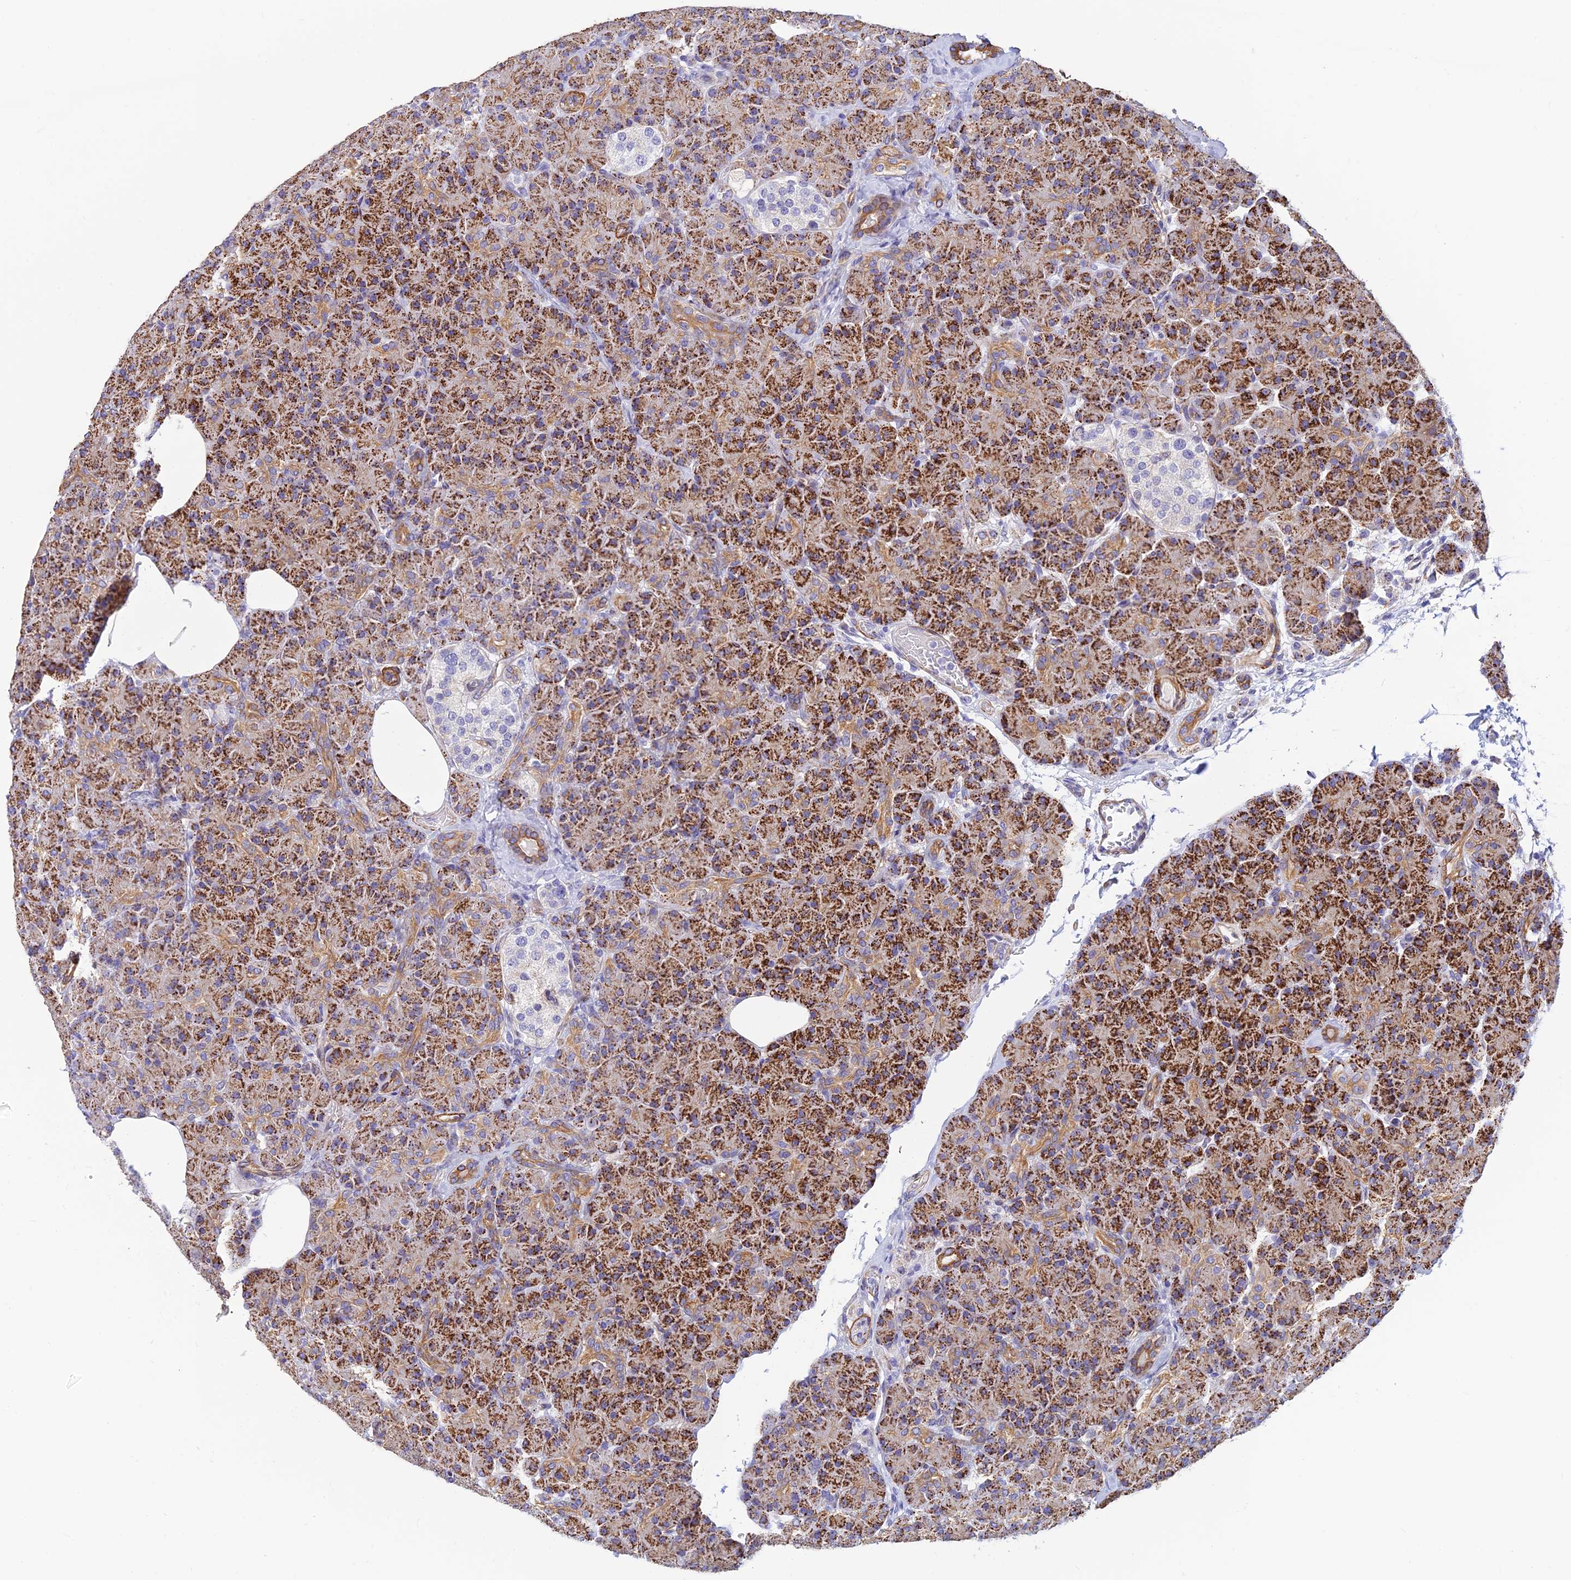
{"staining": {"intensity": "strong", "quantity": ">75%", "location": "cytoplasmic/membranous"}, "tissue": "pancreas", "cell_type": "Exocrine glandular cells", "image_type": "normal", "snomed": [{"axis": "morphology", "description": "Normal tissue, NOS"}, {"axis": "topography", "description": "Pancreas"}], "caption": "Pancreas stained with DAB IHC reveals high levels of strong cytoplasmic/membranous positivity in approximately >75% of exocrine glandular cells.", "gene": "ALDH1L2", "patient": {"sex": "female", "age": 43}}